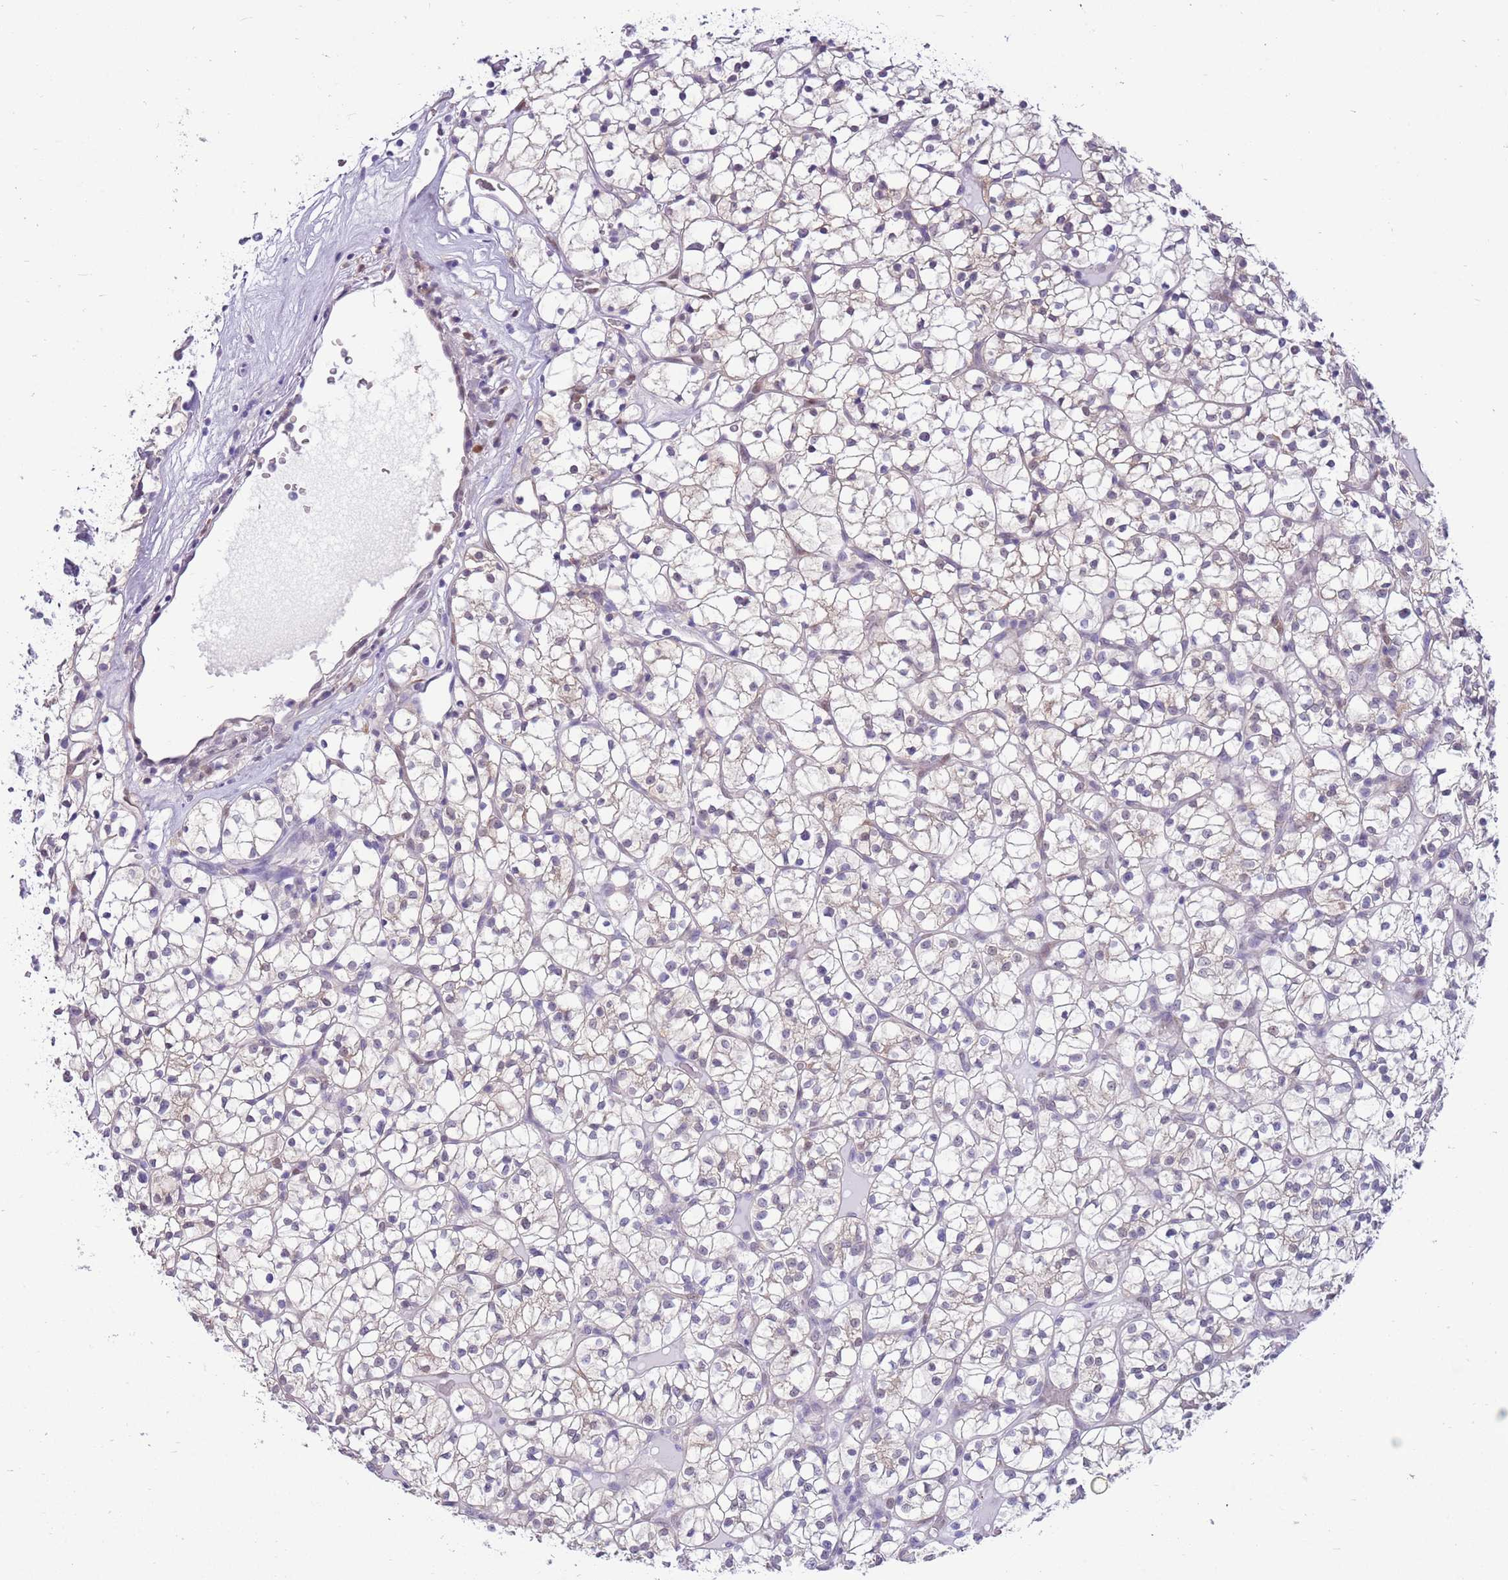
{"staining": {"intensity": "negative", "quantity": "none", "location": "none"}, "tissue": "renal cancer", "cell_type": "Tumor cells", "image_type": "cancer", "snomed": [{"axis": "morphology", "description": "Adenocarcinoma, NOS"}, {"axis": "topography", "description": "Kidney"}], "caption": "Tumor cells show no significant protein expression in renal cancer (adenocarcinoma).", "gene": "DDI2", "patient": {"sex": "female", "age": 64}}